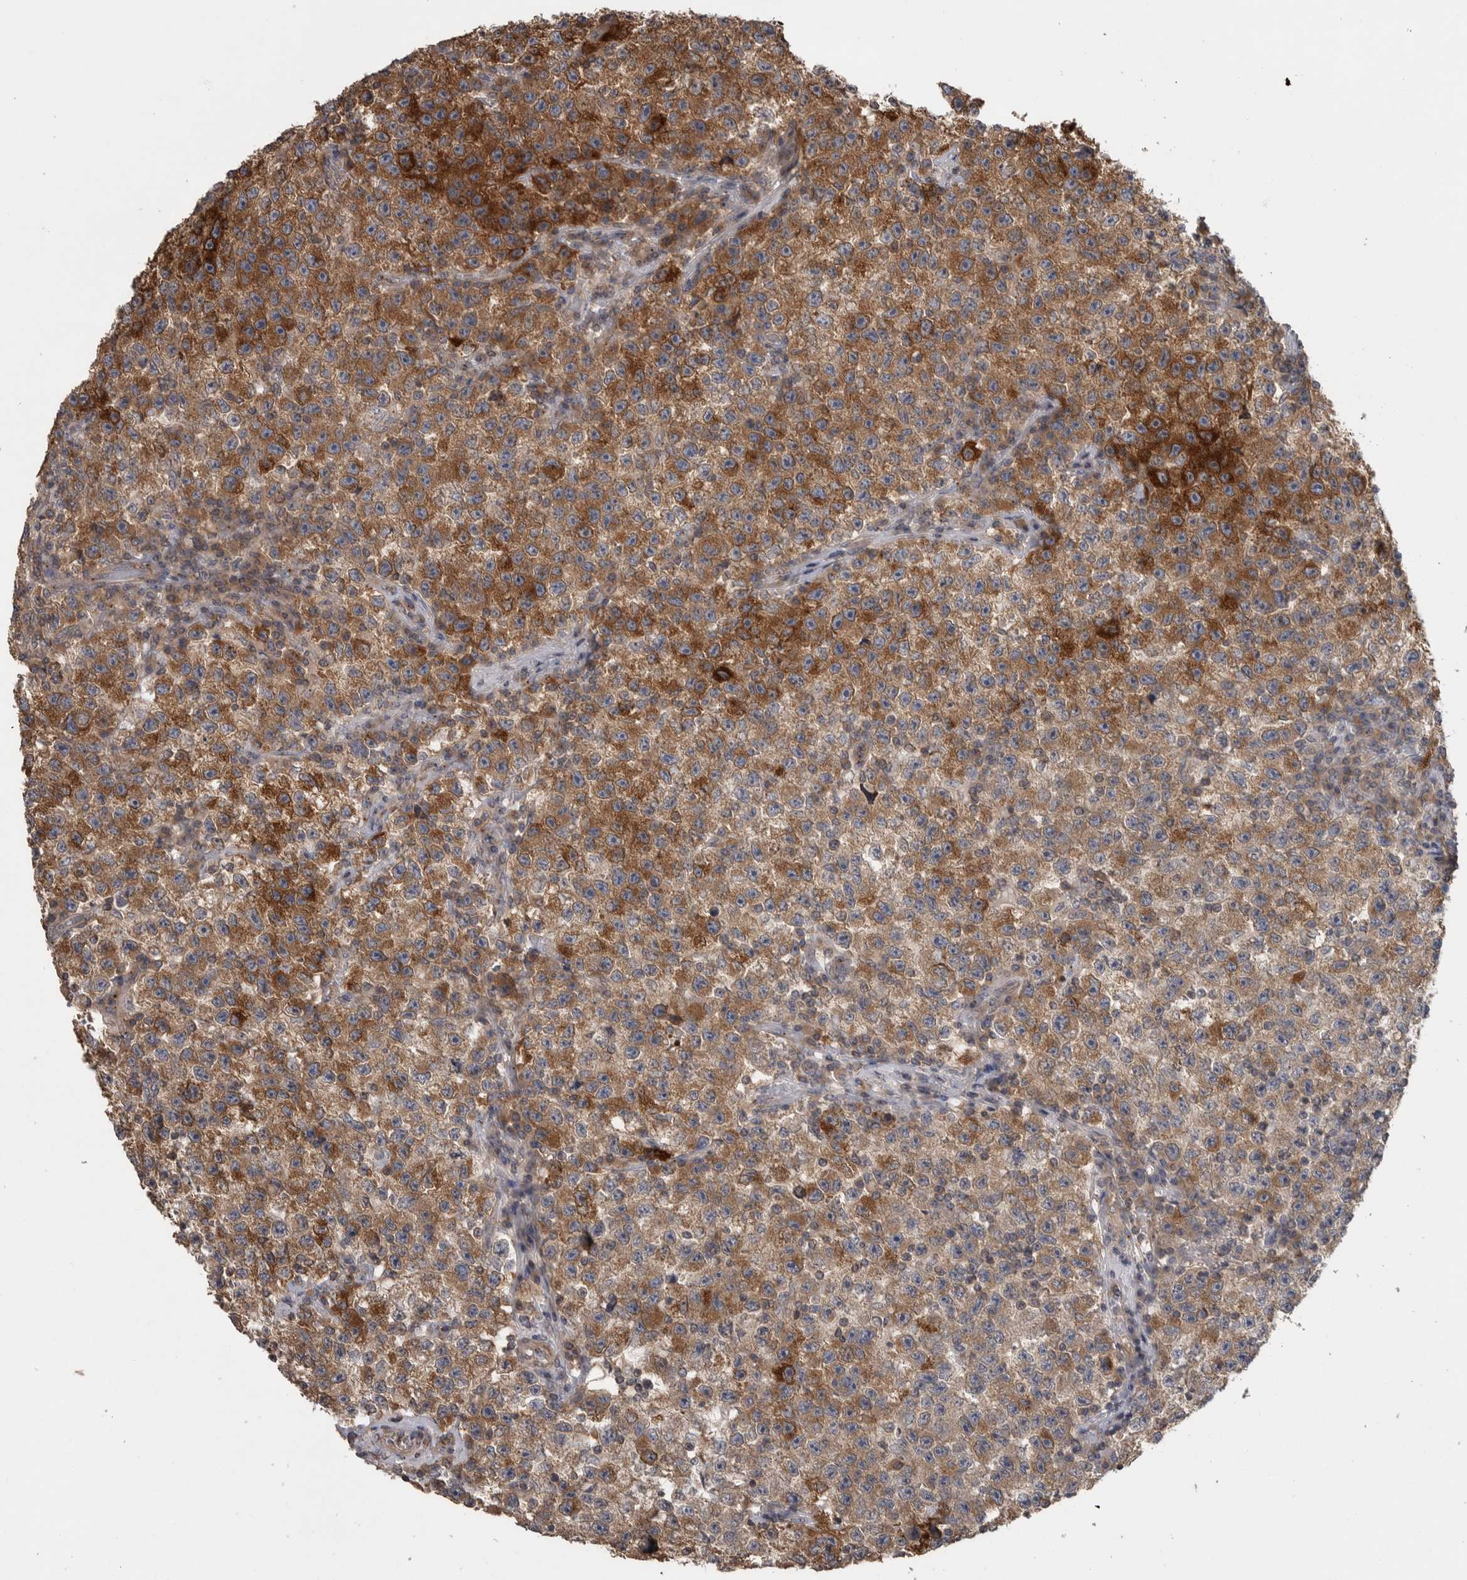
{"staining": {"intensity": "moderate", "quantity": ">75%", "location": "cytoplasmic/membranous"}, "tissue": "testis cancer", "cell_type": "Tumor cells", "image_type": "cancer", "snomed": [{"axis": "morphology", "description": "Seminoma, NOS"}, {"axis": "topography", "description": "Testis"}], "caption": "DAB (3,3'-diaminobenzidine) immunohistochemical staining of testis cancer exhibits moderate cytoplasmic/membranous protein expression in about >75% of tumor cells.", "gene": "IFRD1", "patient": {"sex": "male", "age": 22}}